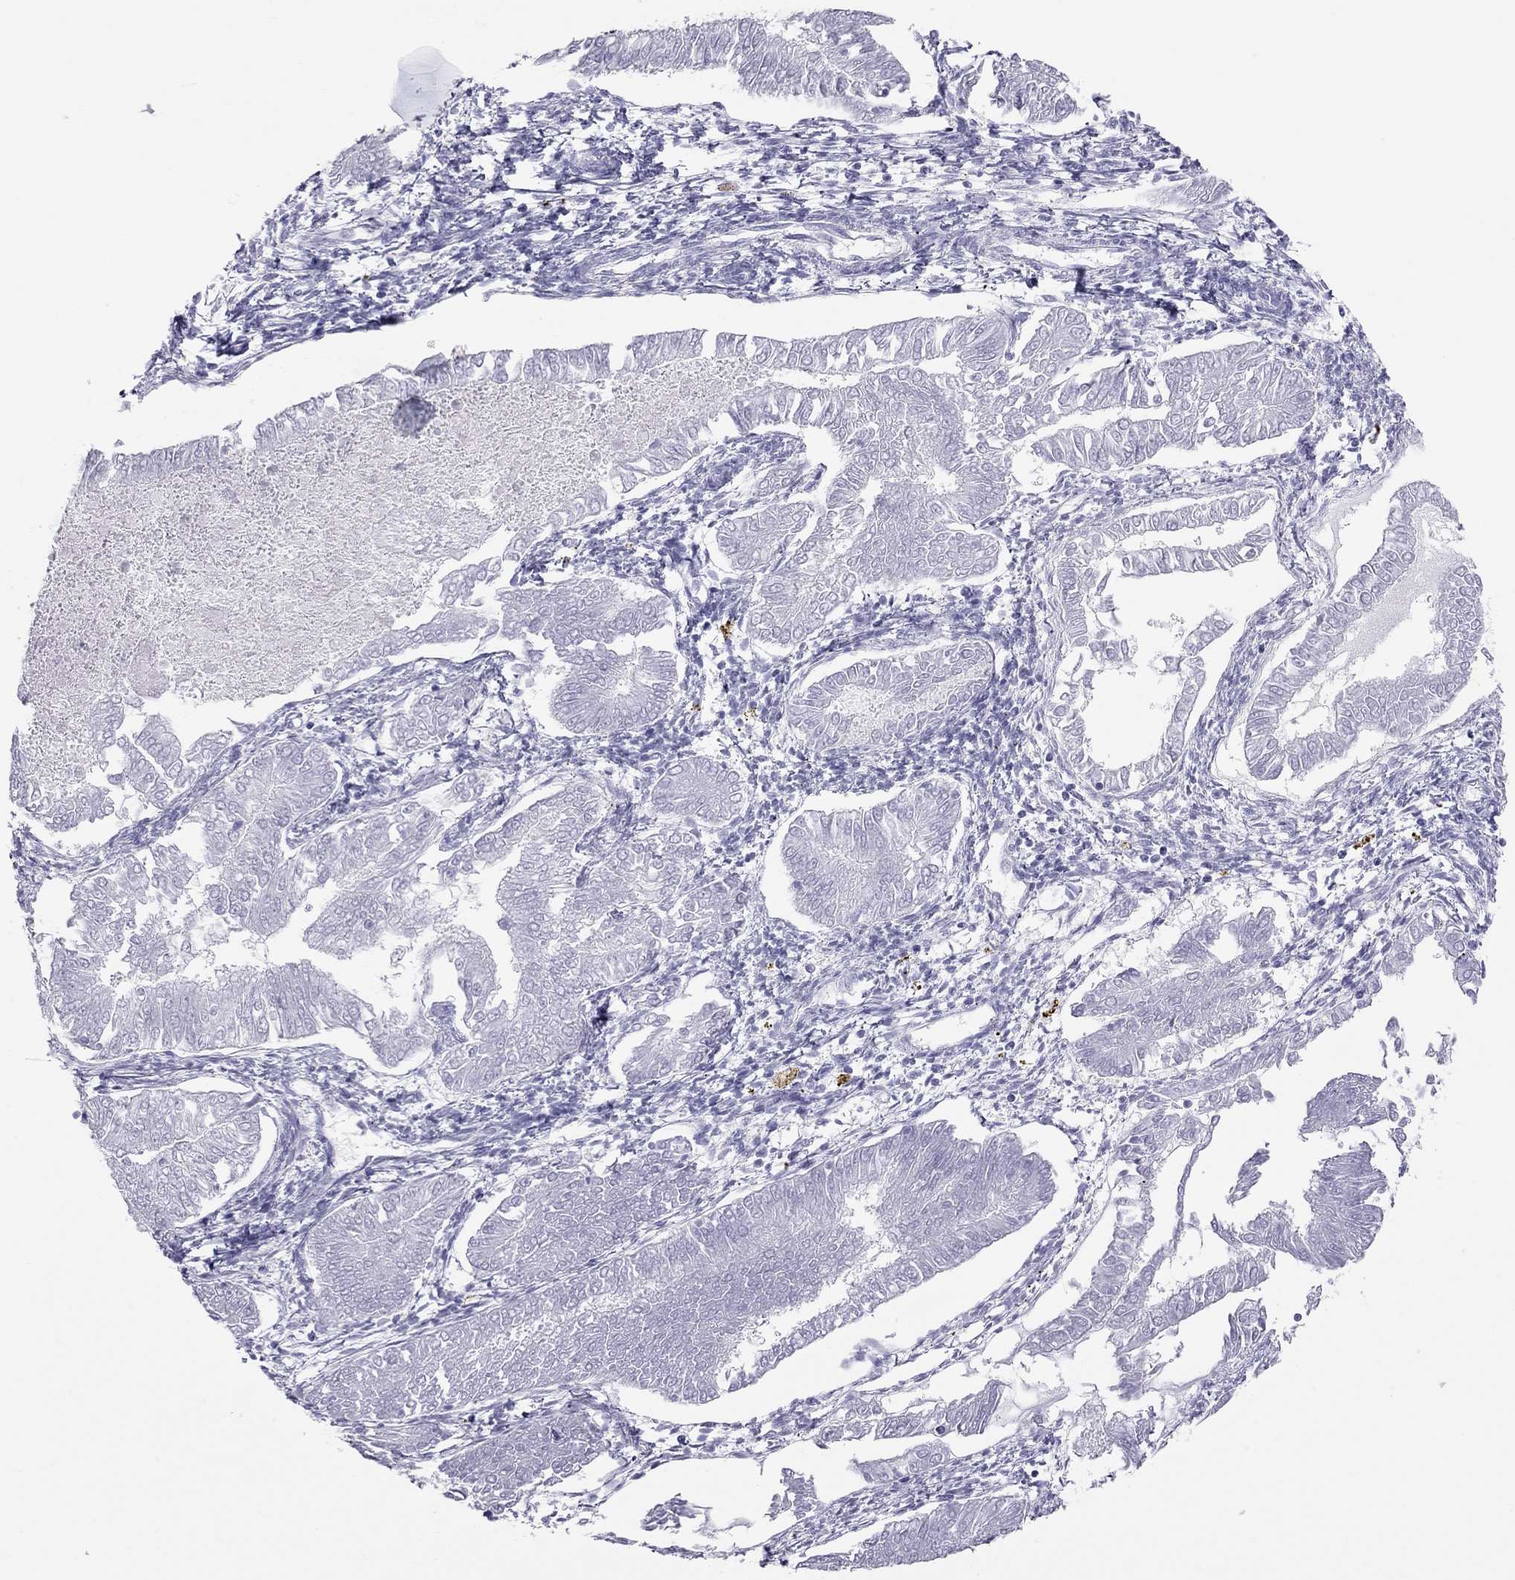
{"staining": {"intensity": "negative", "quantity": "none", "location": "none"}, "tissue": "endometrial cancer", "cell_type": "Tumor cells", "image_type": "cancer", "snomed": [{"axis": "morphology", "description": "Adenocarcinoma, NOS"}, {"axis": "topography", "description": "Endometrium"}], "caption": "IHC micrograph of neoplastic tissue: human endometrial cancer (adenocarcinoma) stained with DAB (3,3'-diaminobenzidine) displays no significant protein positivity in tumor cells. The staining is performed using DAB (3,3'-diaminobenzidine) brown chromogen with nuclei counter-stained in using hematoxylin.", "gene": "TRPM3", "patient": {"sex": "female", "age": 53}}